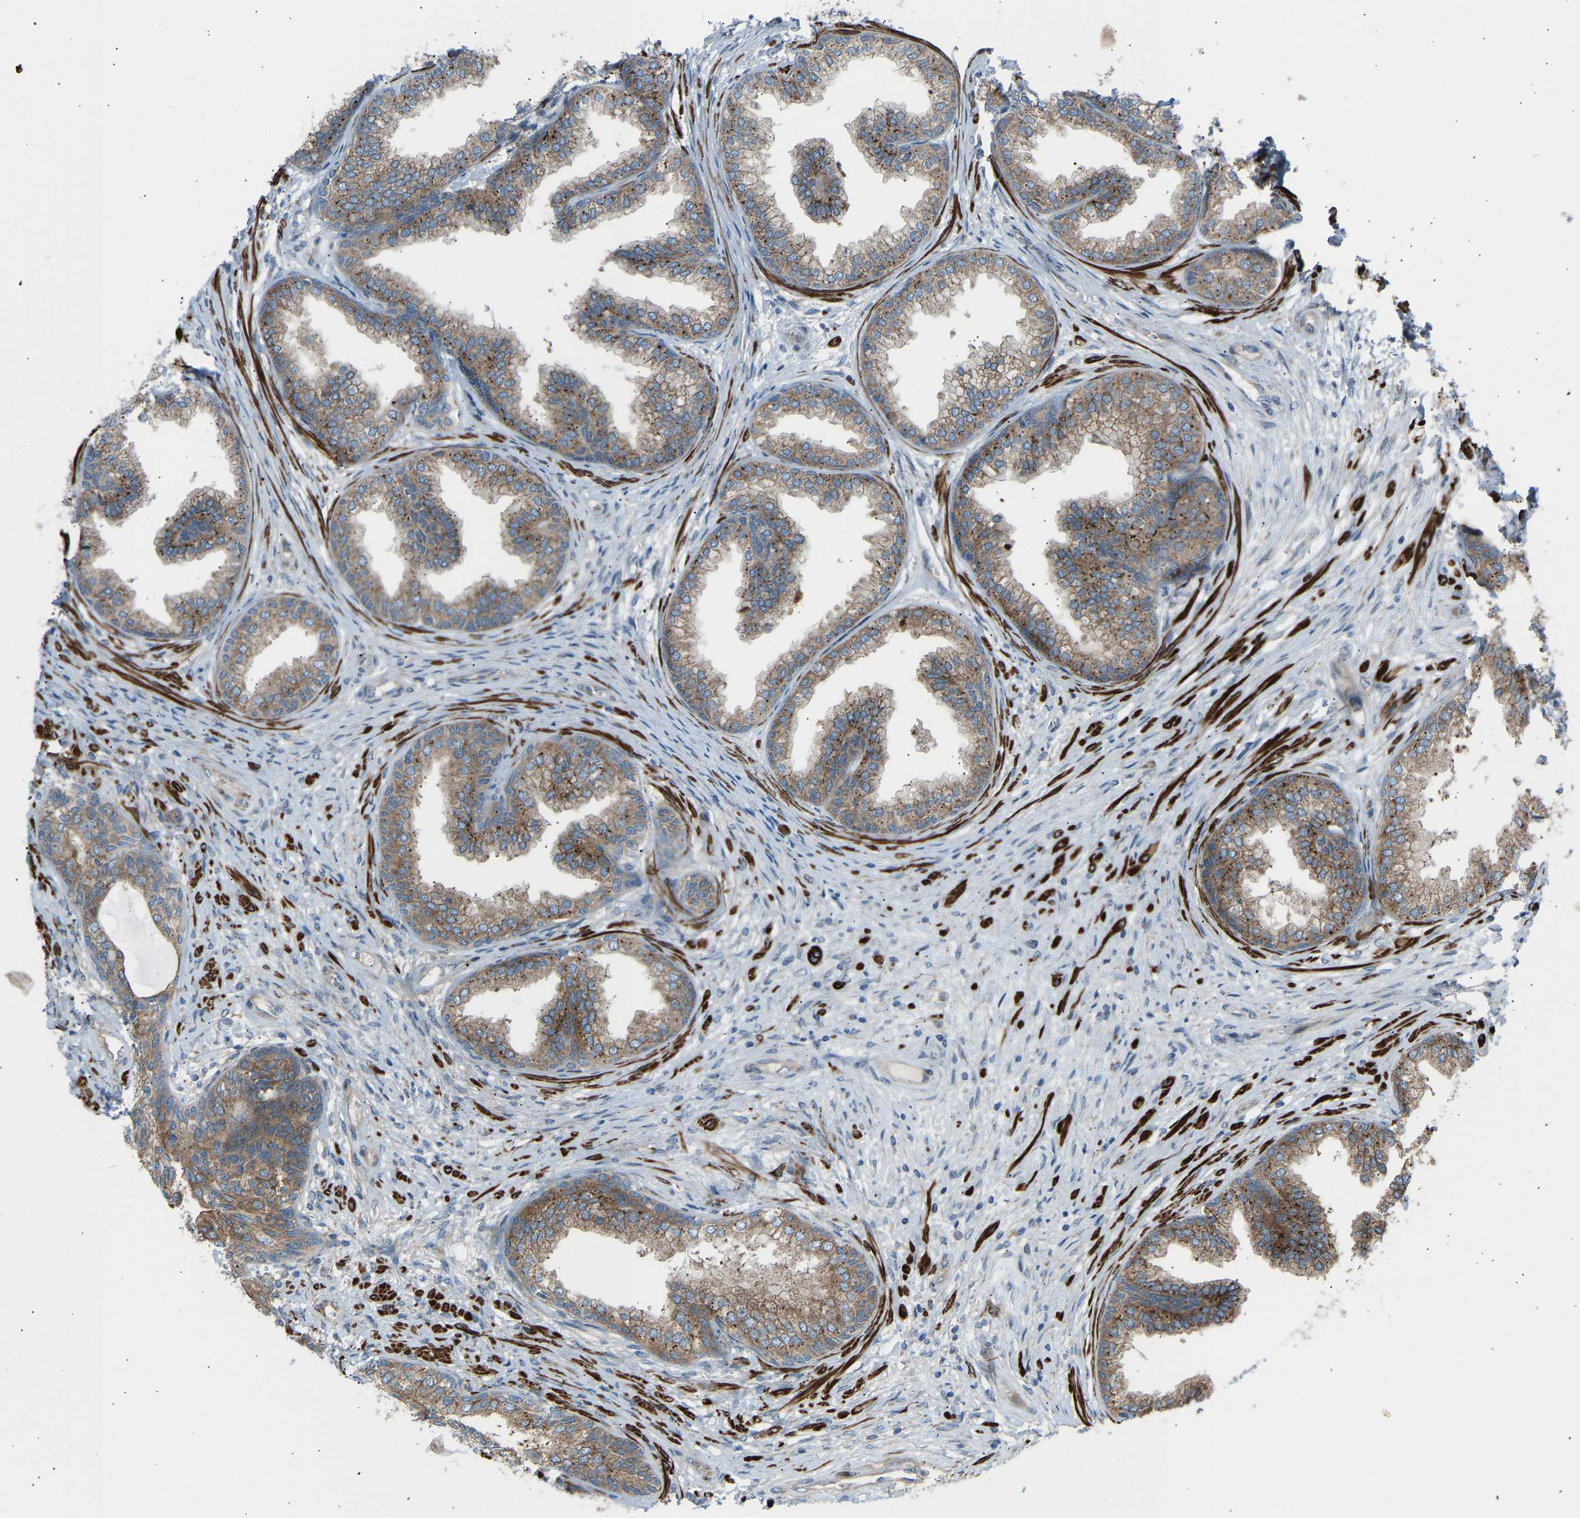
{"staining": {"intensity": "moderate", "quantity": ">75%", "location": "cytoplasmic/membranous"}, "tissue": "prostate", "cell_type": "Glandular cells", "image_type": "normal", "snomed": [{"axis": "morphology", "description": "Normal tissue, NOS"}, {"axis": "topography", "description": "Prostate"}], "caption": "This histopathology image displays normal prostate stained with immunohistochemistry (IHC) to label a protein in brown. The cytoplasmic/membranous of glandular cells show moderate positivity for the protein. Nuclei are counter-stained blue.", "gene": "VPS41", "patient": {"sex": "male", "age": 76}}